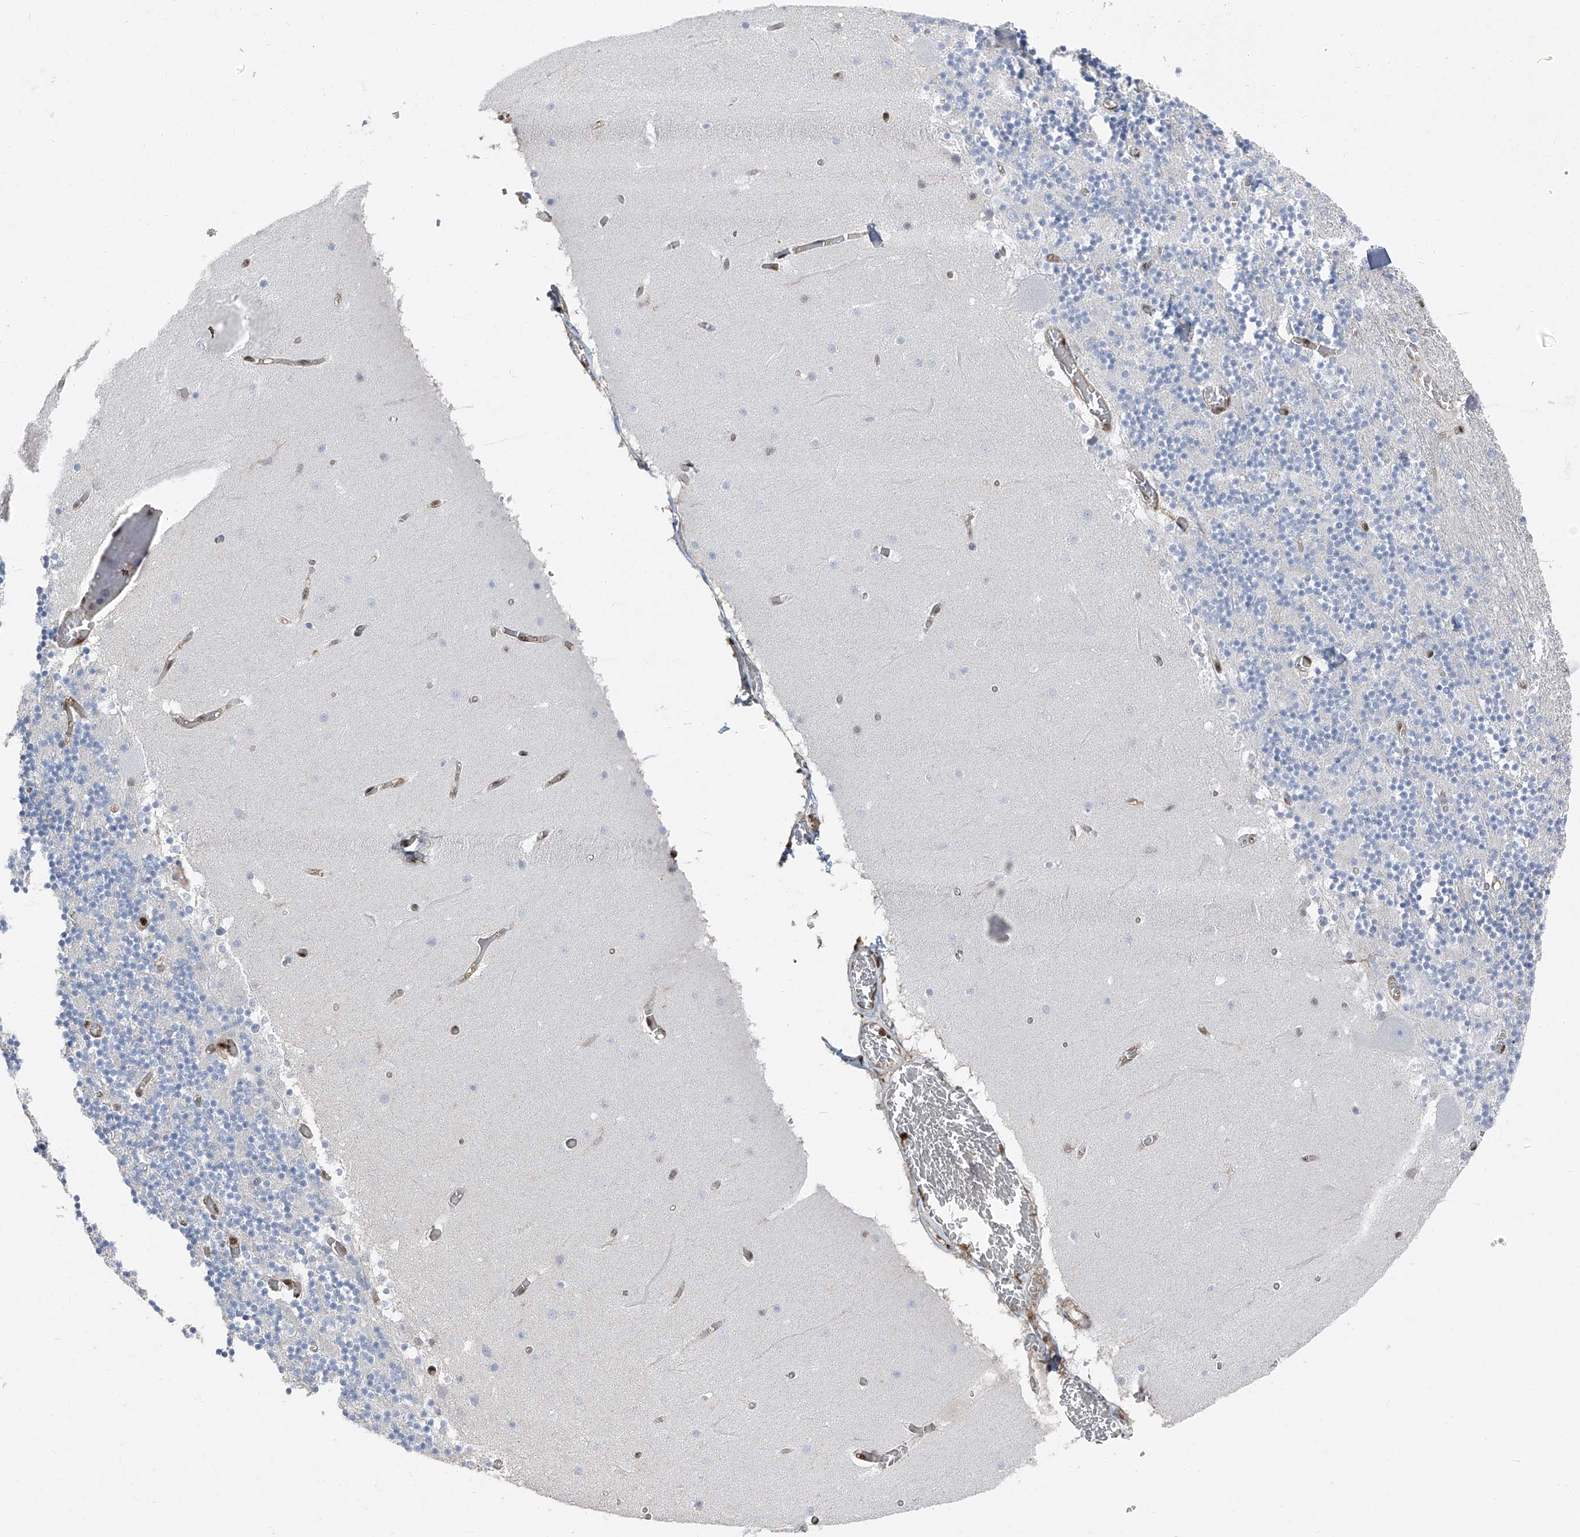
{"staining": {"intensity": "negative", "quantity": "none", "location": "none"}, "tissue": "cerebellum", "cell_type": "Cells in granular layer", "image_type": "normal", "snomed": [{"axis": "morphology", "description": "Normal tissue, NOS"}, {"axis": "topography", "description": "Cerebellum"}], "caption": "High power microscopy histopathology image of an immunohistochemistry (IHC) image of normal cerebellum, revealing no significant positivity in cells in granular layer. The staining was performed using DAB (3,3'-diaminobenzidine) to visualize the protein expression in brown, while the nuclei were stained in blue with hematoxylin (Magnification: 20x).", "gene": "PSMB10", "patient": {"sex": "female", "age": 28}}